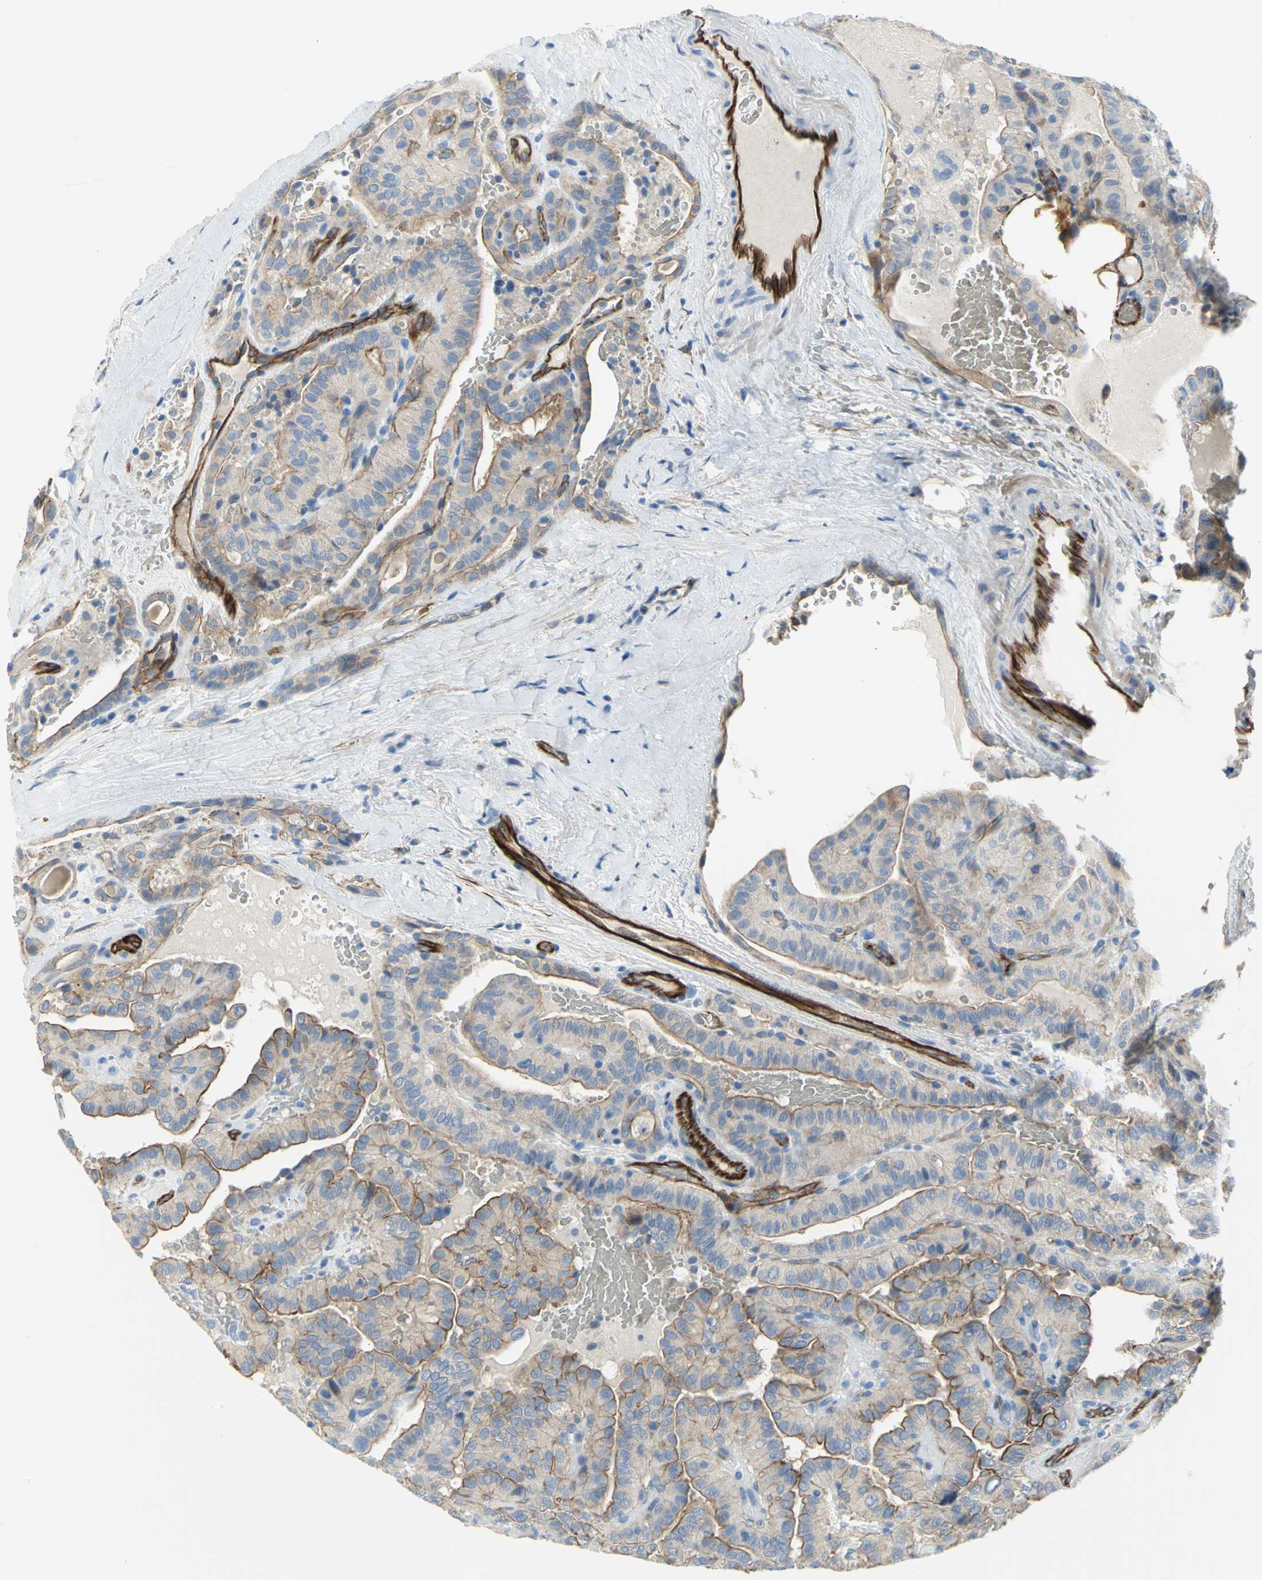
{"staining": {"intensity": "moderate", "quantity": ">75%", "location": "cytoplasmic/membranous"}, "tissue": "thyroid cancer", "cell_type": "Tumor cells", "image_type": "cancer", "snomed": [{"axis": "morphology", "description": "Papillary adenocarcinoma, NOS"}, {"axis": "topography", "description": "Thyroid gland"}], "caption": "Thyroid cancer stained for a protein exhibits moderate cytoplasmic/membranous positivity in tumor cells. Nuclei are stained in blue.", "gene": "FLNB", "patient": {"sex": "male", "age": 77}}